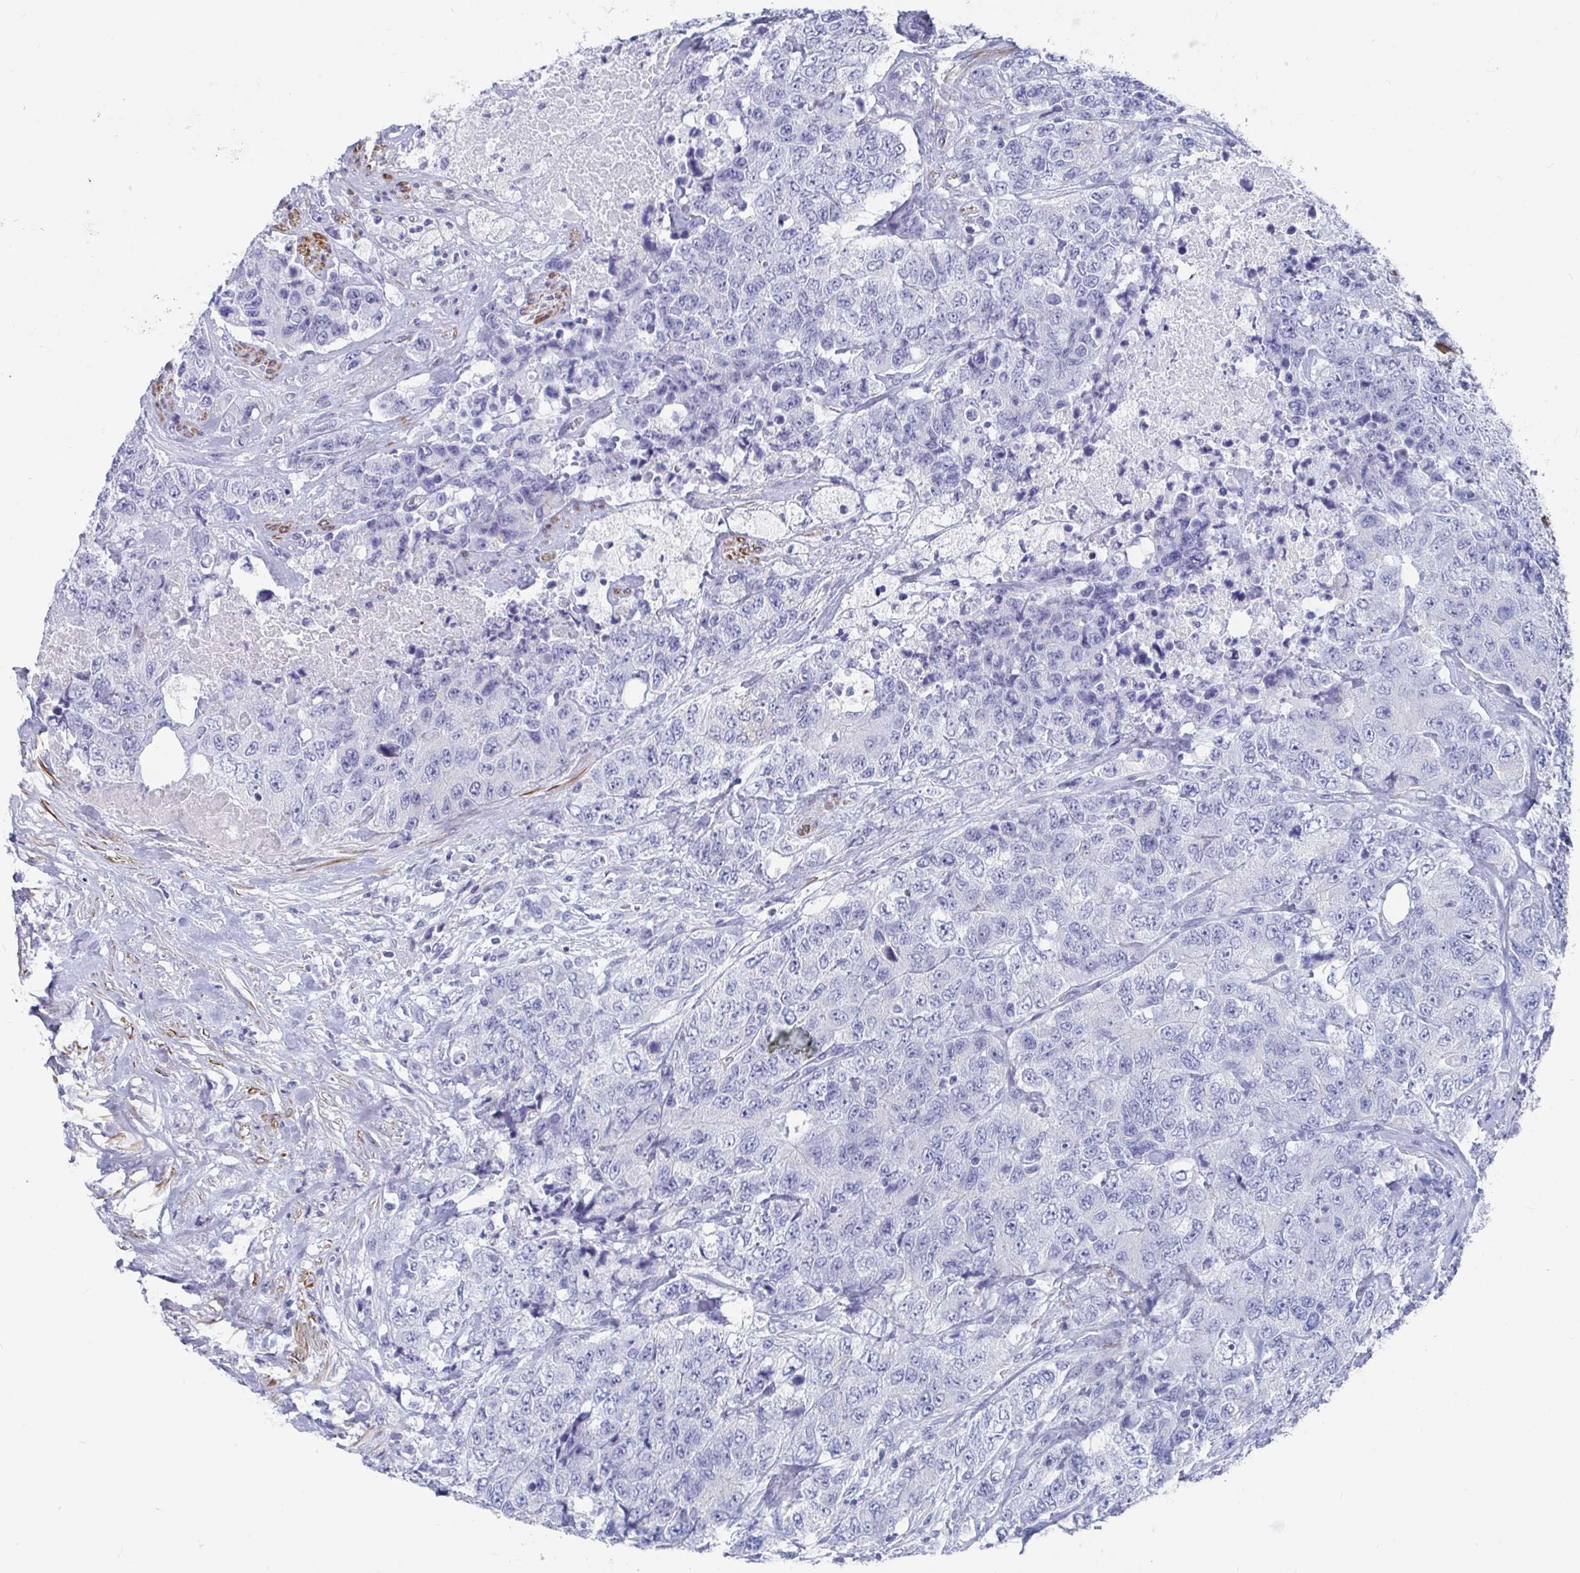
{"staining": {"intensity": "negative", "quantity": "none", "location": "none"}, "tissue": "urothelial cancer", "cell_type": "Tumor cells", "image_type": "cancer", "snomed": [{"axis": "morphology", "description": "Urothelial carcinoma, High grade"}, {"axis": "topography", "description": "Urinary bladder"}], "caption": "This histopathology image is of urothelial carcinoma (high-grade) stained with immunohistochemistry (IHC) to label a protein in brown with the nuclei are counter-stained blue. There is no positivity in tumor cells.", "gene": "ZFP82", "patient": {"sex": "female", "age": 78}}